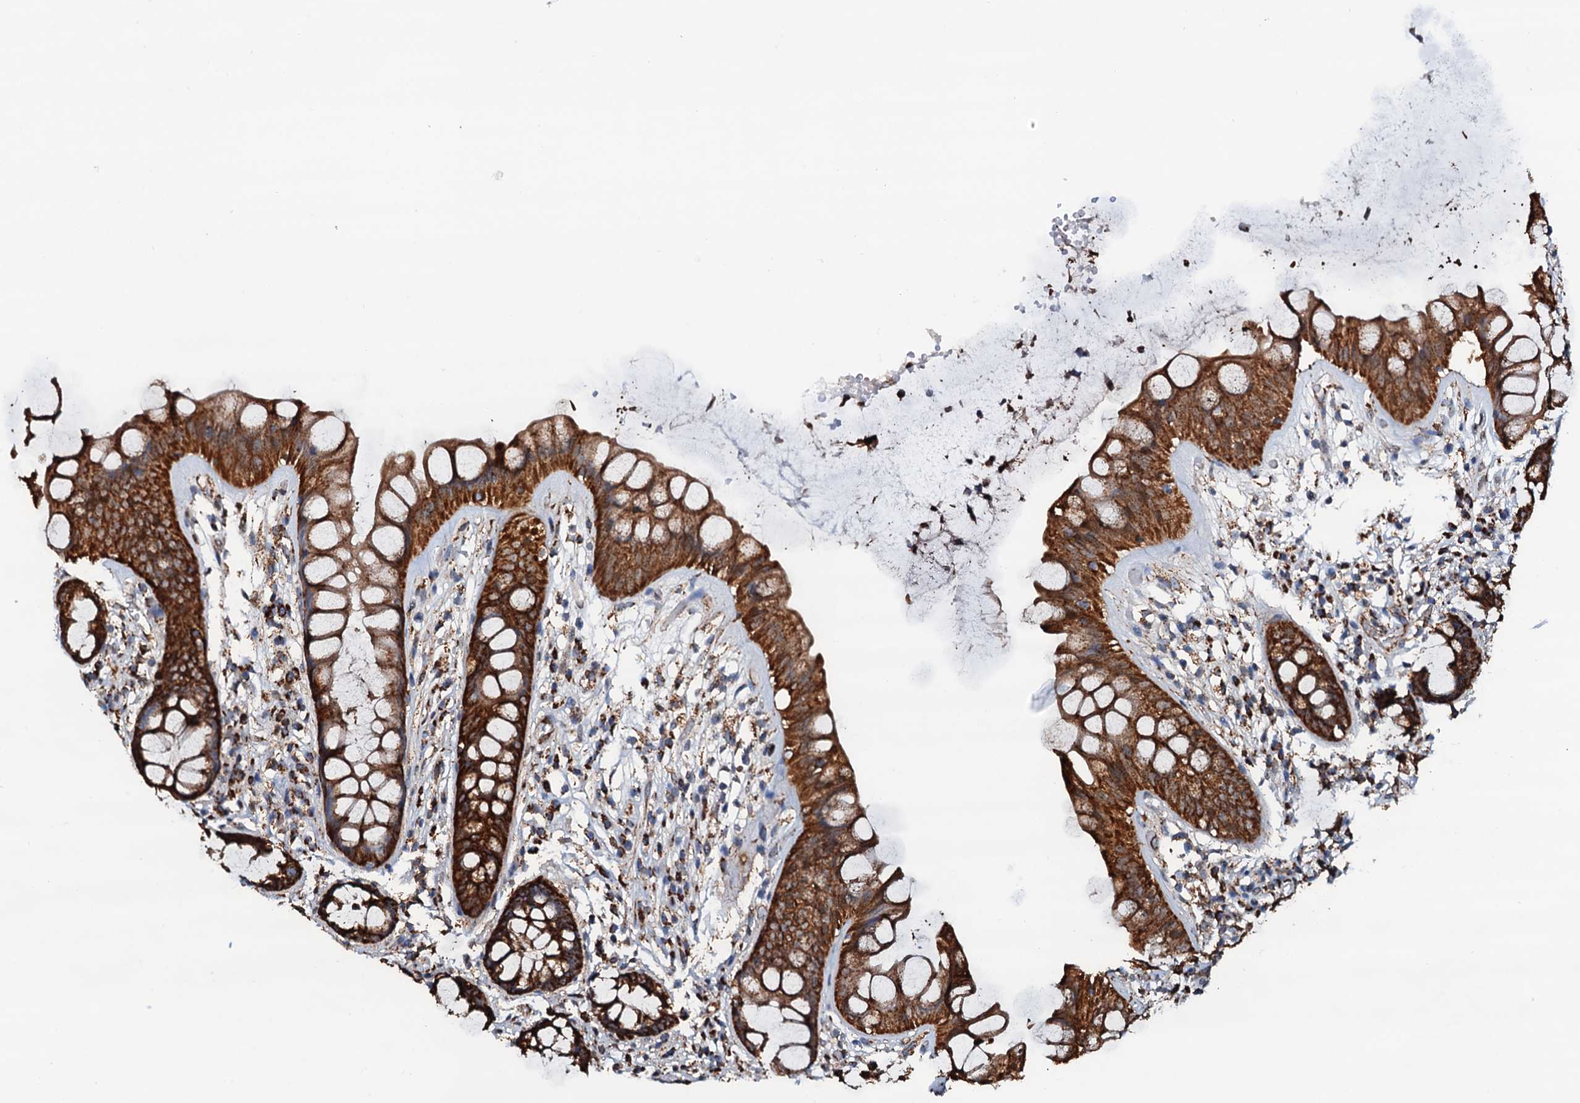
{"staining": {"intensity": "strong", "quantity": ">75%", "location": "cytoplasmic/membranous"}, "tissue": "rectum", "cell_type": "Glandular cells", "image_type": "normal", "snomed": [{"axis": "morphology", "description": "Normal tissue, NOS"}, {"axis": "topography", "description": "Rectum"}], "caption": "High-magnification brightfield microscopy of benign rectum stained with DAB (3,3'-diaminobenzidine) (brown) and counterstained with hematoxylin (blue). glandular cells exhibit strong cytoplasmic/membranous staining is seen in approximately>75% of cells.", "gene": "AAGAB", "patient": {"sex": "male", "age": 74}}